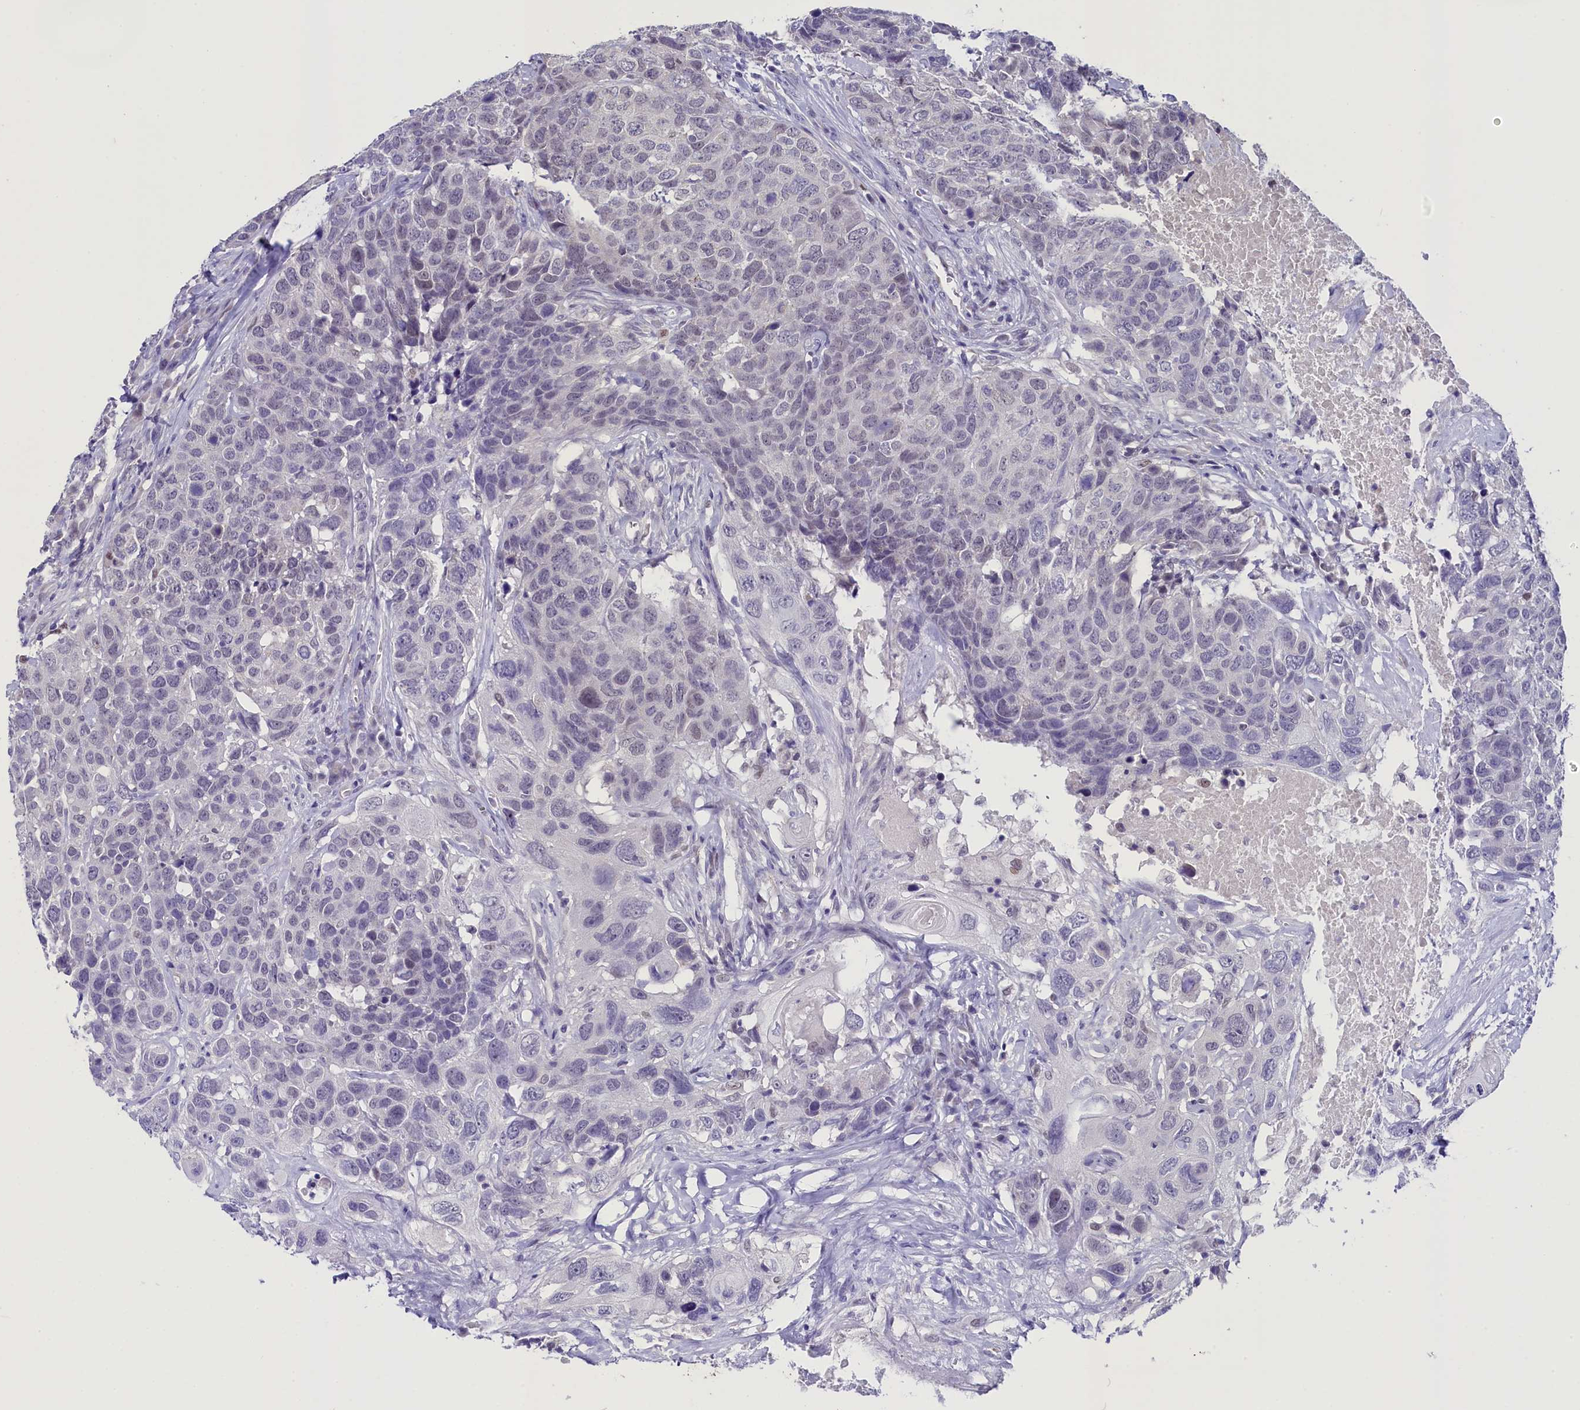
{"staining": {"intensity": "negative", "quantity": "none", "location": "none"}, "tissue": "head and neck cancer", "cell_type": "Tumor cells", "image_type": "cancer", "snomed": [{"axis": "morphology", "description": "Squamous cell carcinoma, NOS"}, {"axis": "topography", "description": "Head-Neck"}], "caption": "Tumor cells are negative for protein expression in human squamous cell carcinoma (head and neck).", "gene": "OSGEP", "patient": {"sex": "male", "age": 66}}